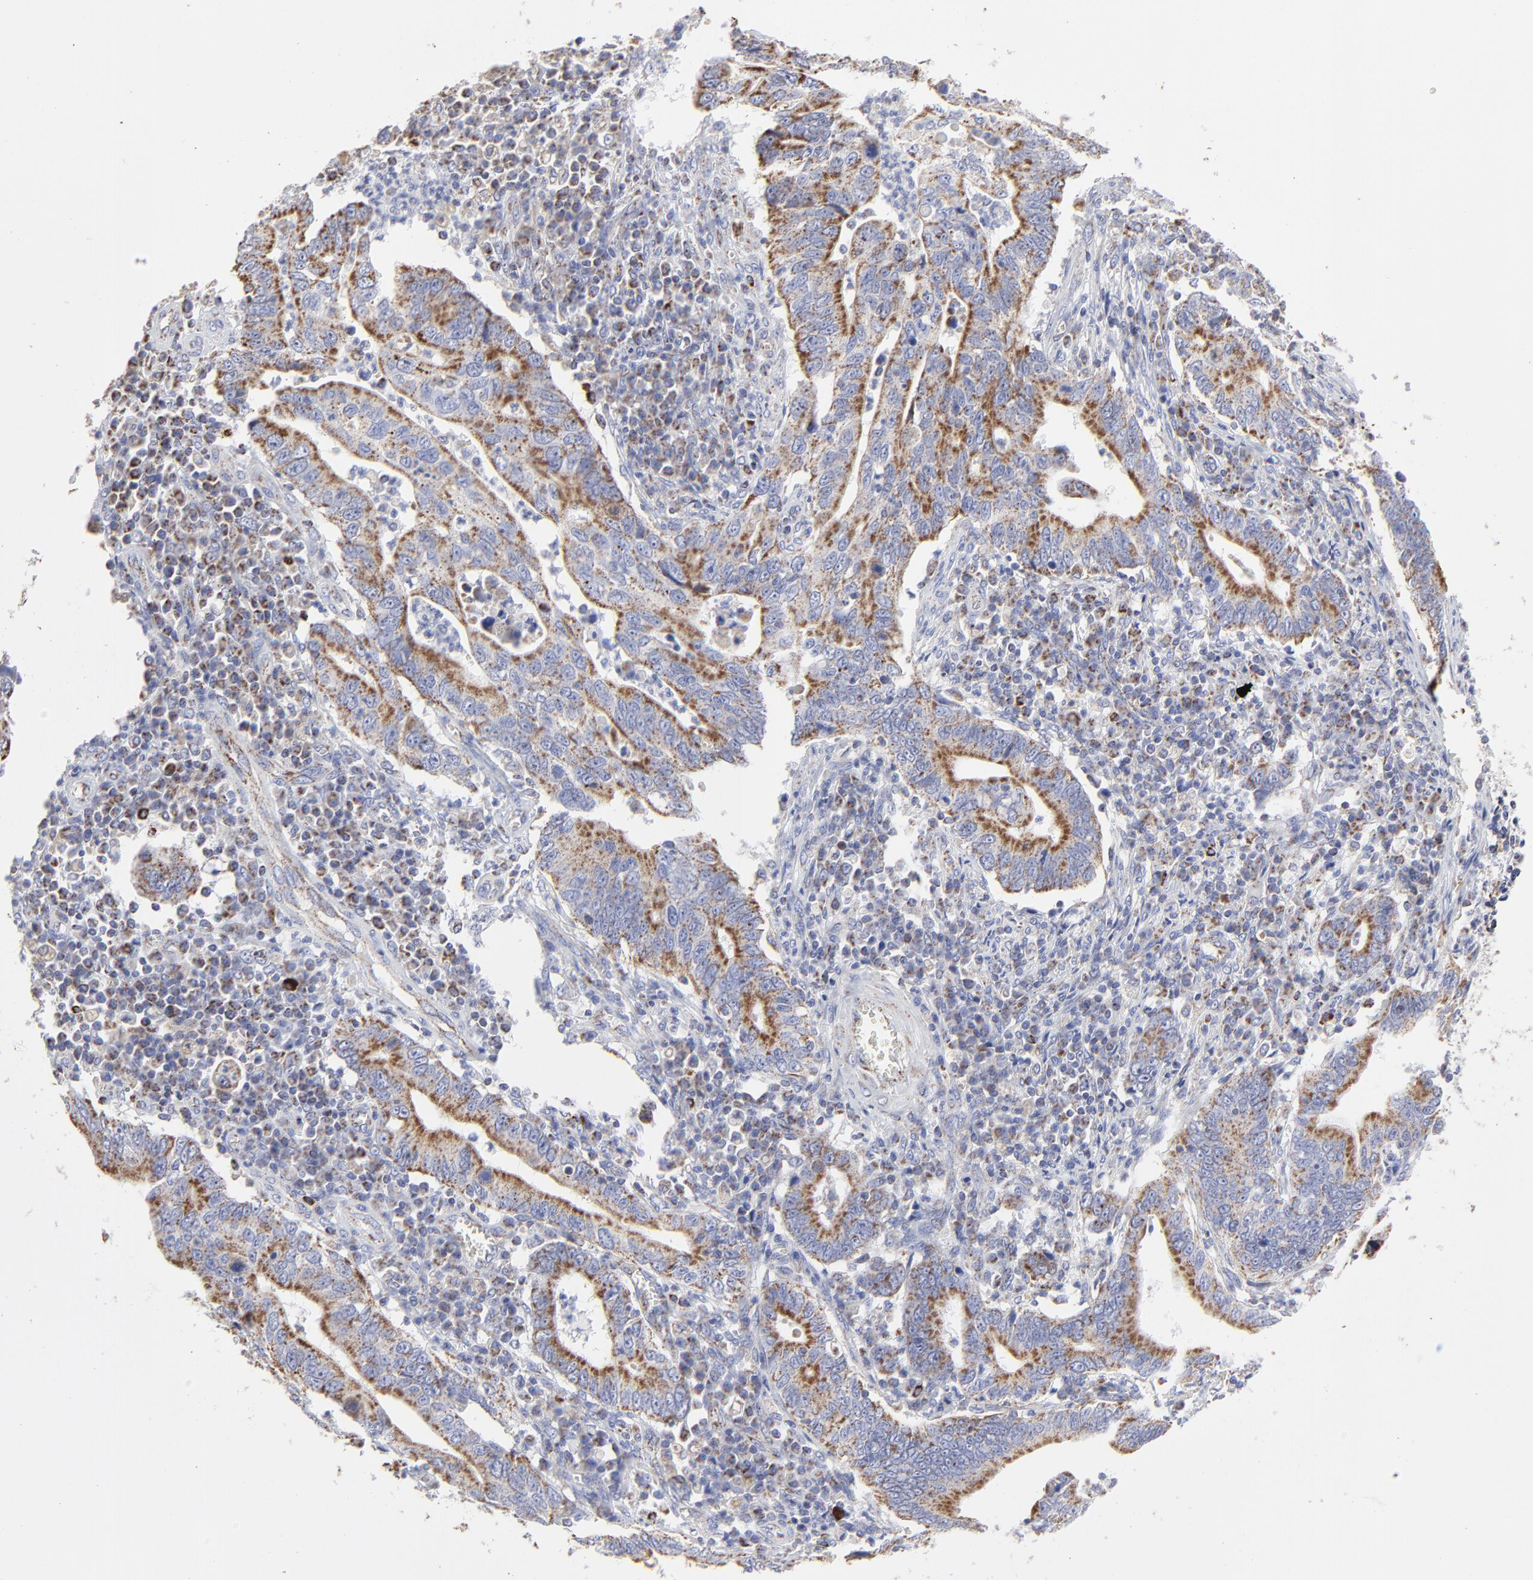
{"staining": {"intensity": "moderate", "quantity": ">75%", "location": "cytoplasmic/membranous"}, "tissue": "stomach cancer", "cell_type": "Tumor cells", "image_type": "cancer", "snomed": [{"axis": "morphology", "description": "Adenocarcinoma, NOS"}, {"axis": "topography", "description": "Stomach, upper"}], "caption": "Immunohistochemical staining of adenocarcinoma (stomach) reveals medium levels of moderate cytoplasmic/membranous positivity in approximately >75% of tumor cells. Using DAB (3,3'-diaminobenzidine) (brown) and hematoxylin (blue) stains, captured at high magnification using brightfield microscopy.", "gene": "PINK1", "patient": {"sex": "male", "age": 63}}